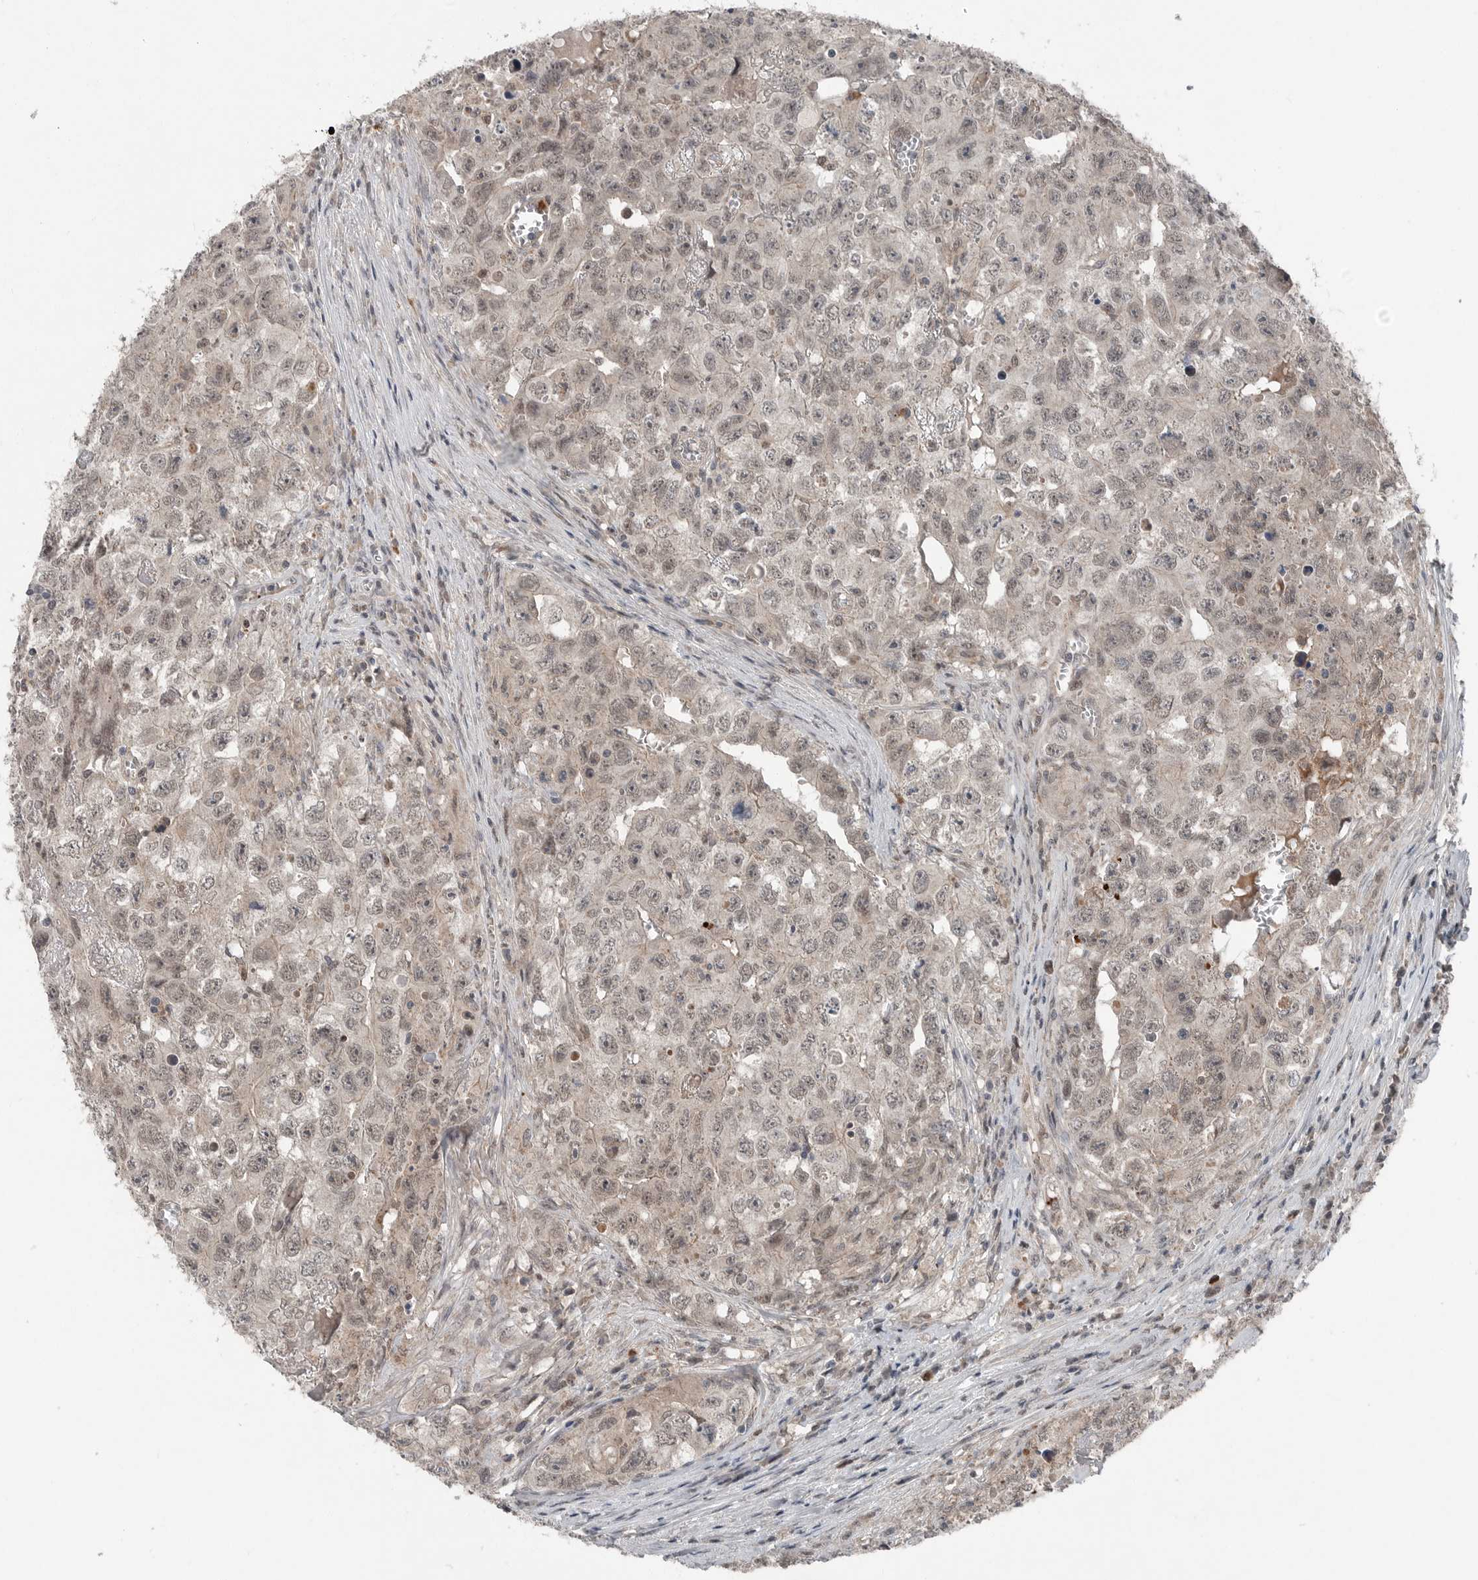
{"staining": {"intensity": "negative", "quantity": "none", "location": "none"}, "tissue": "testis cancer", "cell_type": "Tumor cells", "image_type": "cancer", "snomed": [{"axis": "morphology", "description": "Seminoma, NOS"}, {"axis": "morphology", "description": "Carcinoma, Embryonal, NOS"}, {"axis": "topography", "description": "Testis"}], "caption": "IHC micrograph of neoplastic tissue: human testis cancer stained with DAB exhibits no significant protein positivity in tumor cells.", "gene": "SCP2", "patient": {"sex": "male", "age": 43}}